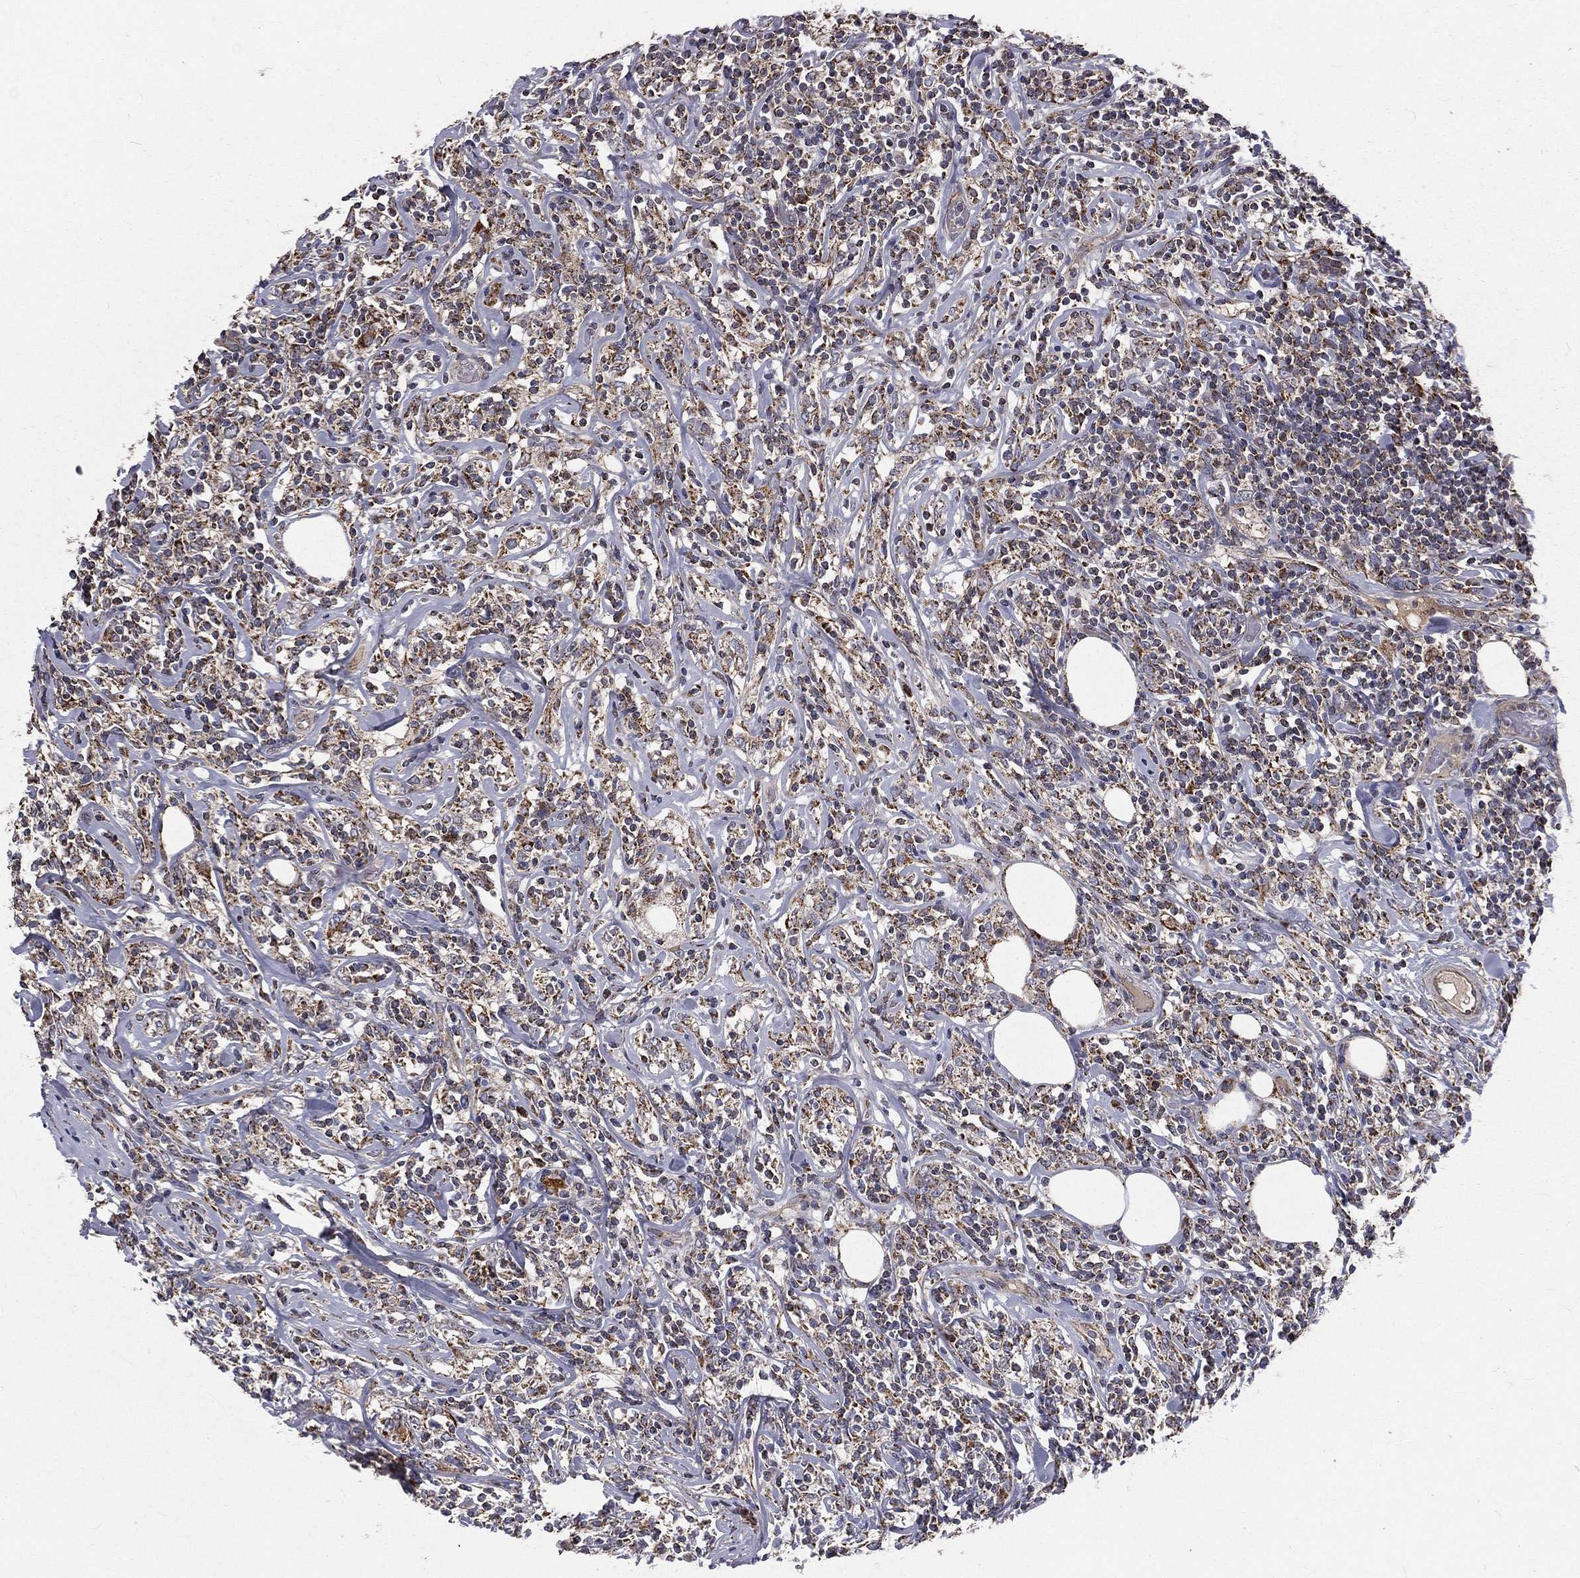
{"staining": {"intensity": "moderate", "quantity": ">75%", "location": "cytoplasmic/membranous"}, "tissue": "lymphoma", "cell_type": "Tumor cells", "image_type": "cancer", "snomed": [{"axis": "morphology", "description": "Malignant lymphoma, non-Hodgkin's type, High grade"}, {"axis": "topography", "description": "Lymph node"}], "caption": "The image demonstrates immunohistochemical staining of high-grade malignant lymphoma, non-Hodgkin's type. There is moderate cytoplasmic/membranous positivity is seen in about >75% of tumor cells. (DAB IHC, brown staining for protein, blue staining for nuclei).", "gene": "GPD1", "patient": {"sex": "female", "age": 84}}